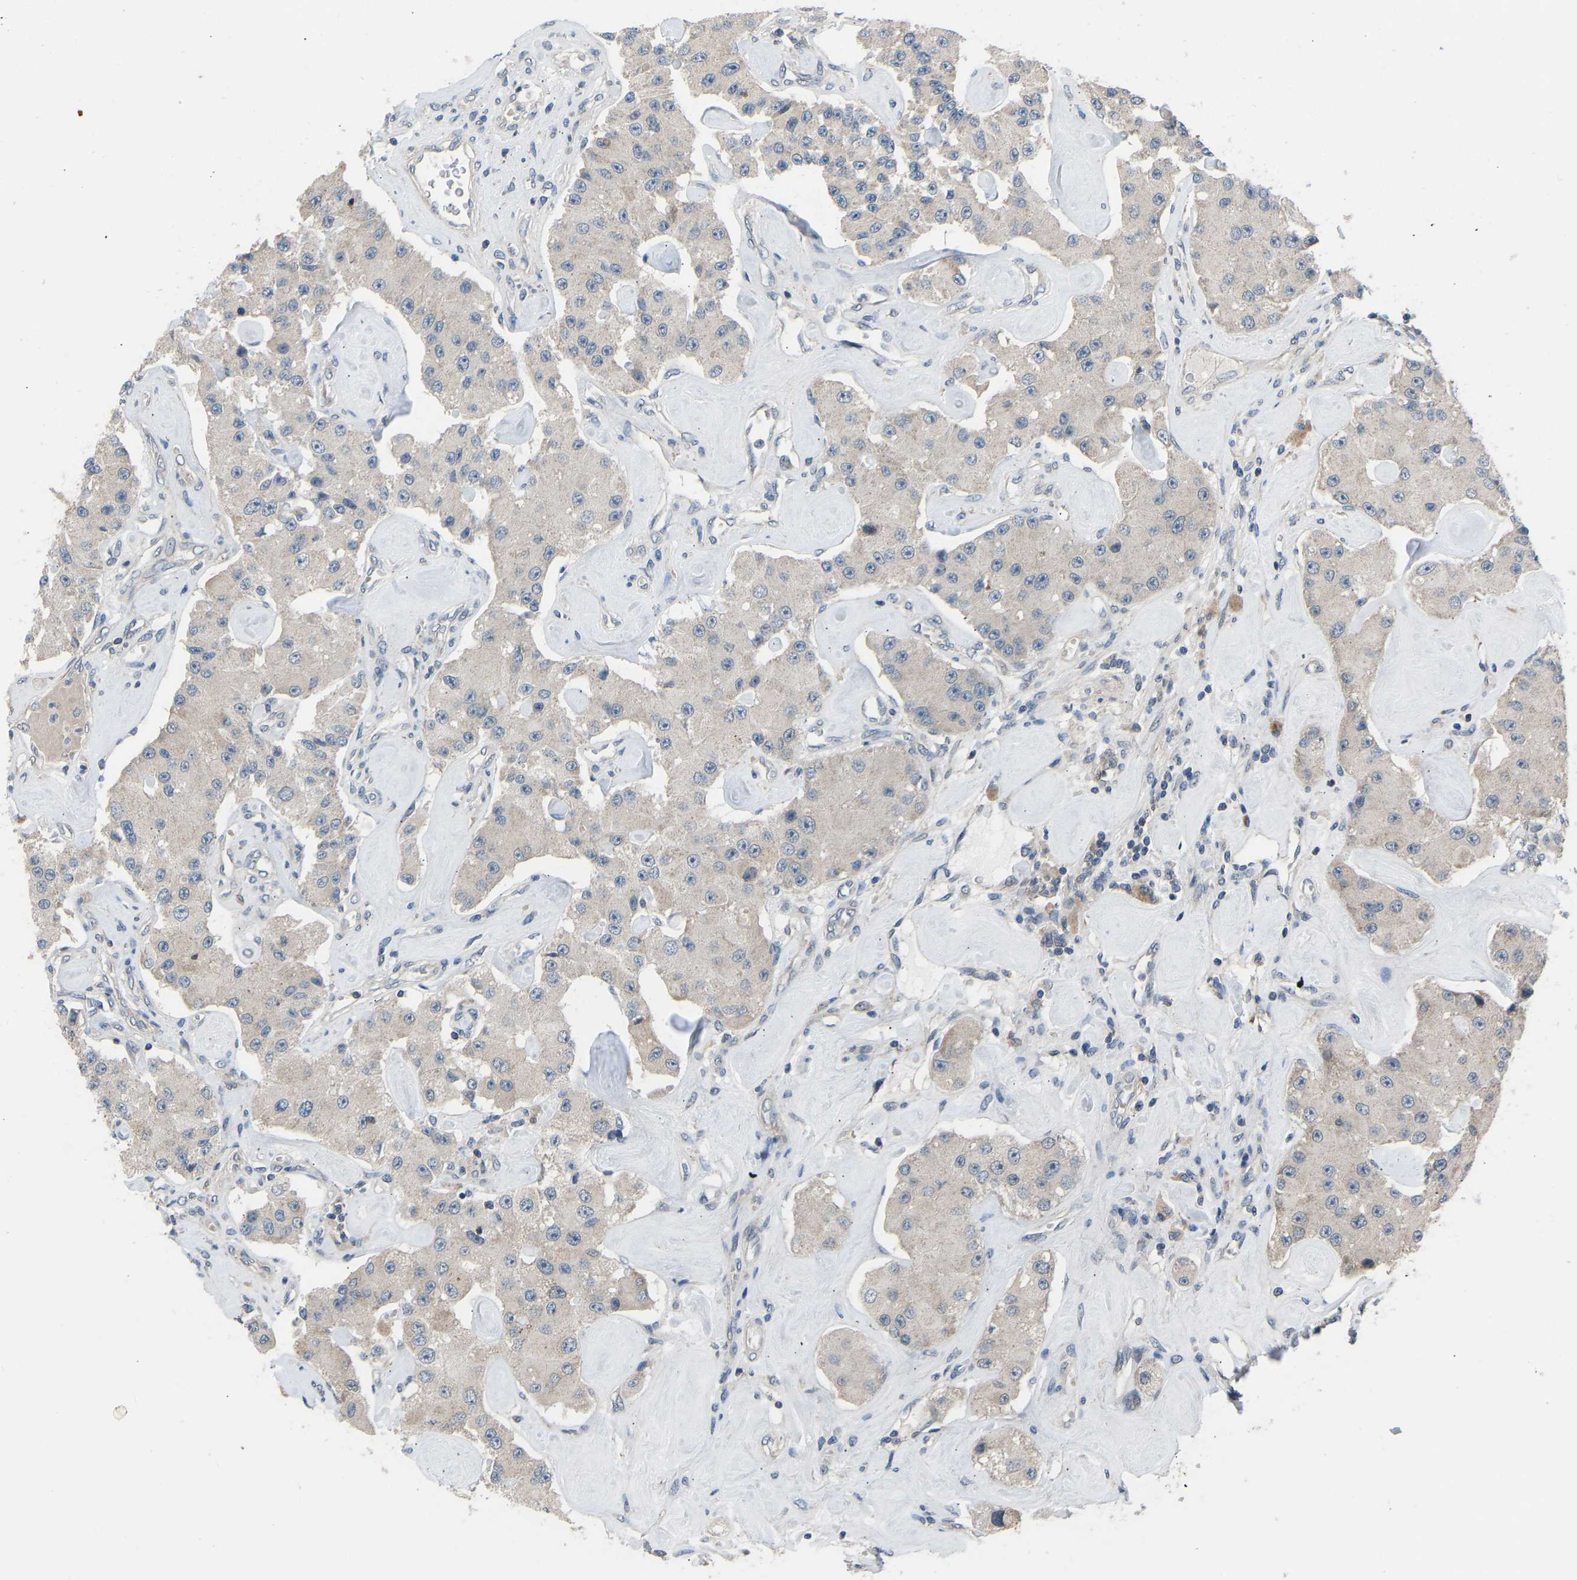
{"staining": {"intensity": "negative", "quantity": "none", "location": "none"}, "tissue": "carcinoid", "cell_type": "Tumor cells", "image_type": "cancer", "snomed": [{"axis": "morphology", "description": "Carcinoid, malignant, NOS"}, {"axis": "topography", "description": "Pancreas"}], "caption": "This is an IHC image of malignant carcinoid. There is no staining in tumor cells.", "gene": "CDK2AP1", "patient": {"sex": "male", "age": 41}}